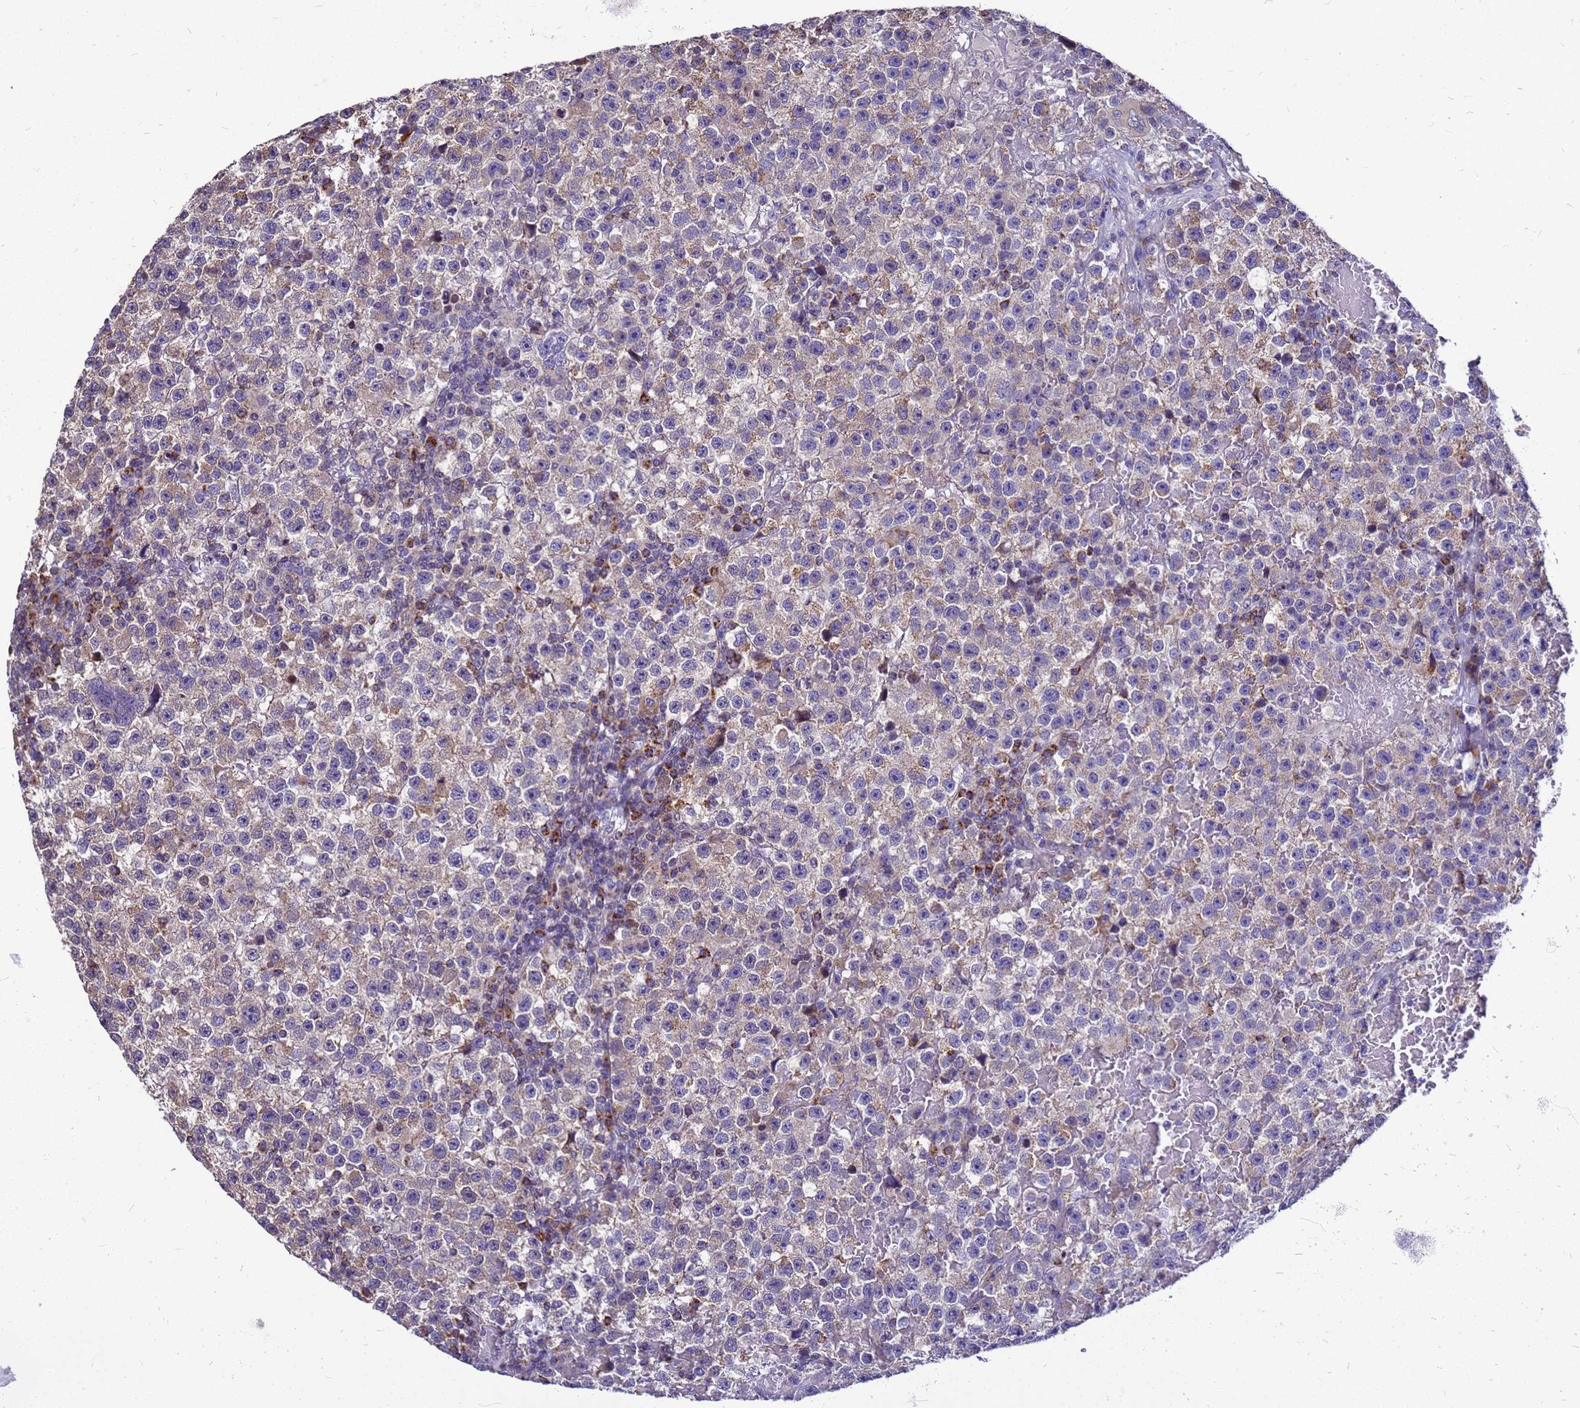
{"staining": {"intensity": "negative", "quantity": "none", "location": "none"}, "tissue": "testis cancer", "cell_type": "Tumor cells", "image_type": "cancer", "snomed": [{"axis": "morphology", "description": "Seminoma, NOS"}, {"axis": "topography", "description": "Testis"}], "caption": "Testis cancer was stained to show a protein in brown. There is no significant staining in tumor cells.", "gene": "CMC4", "patient": {"sex": "male", "age": 22}}